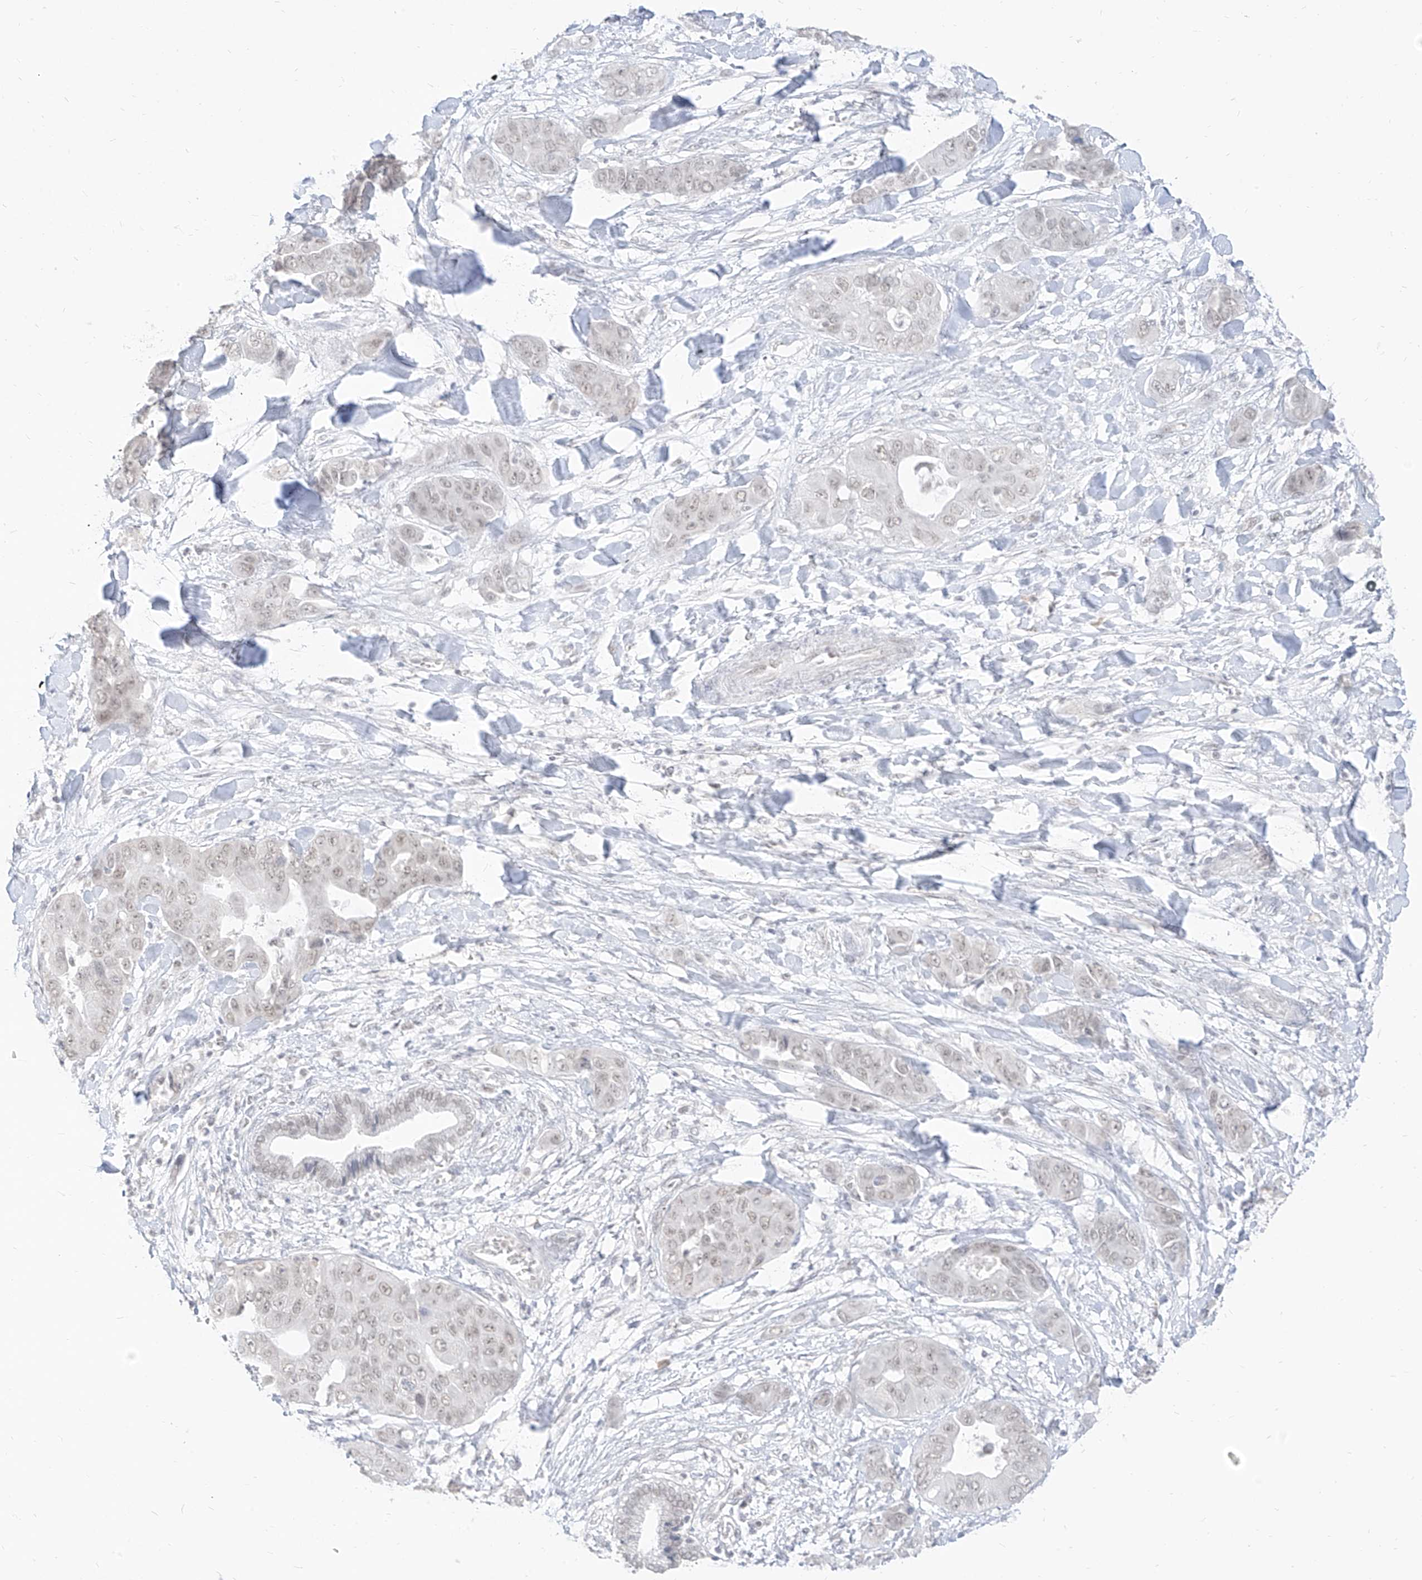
{"staining": {"intensity": "weak", "quantity": "<25%", "location": "nuclear"}, "tissue": "liver cancer", "cell_type": "Tumor cells", "image_type": "cancer", "snomed": [{"axis": "morphology", "description": "Cholangiocarcinoma"}, {"axis": "topography", "description": "Liver"}], "caption": "This is an immunohistochemistry micrograph of liver cholangiocarcinoma. There is no positivity in tumor cells.", "gene": "SUPT5H", "patient": {"sex": "female", "age": 52}}